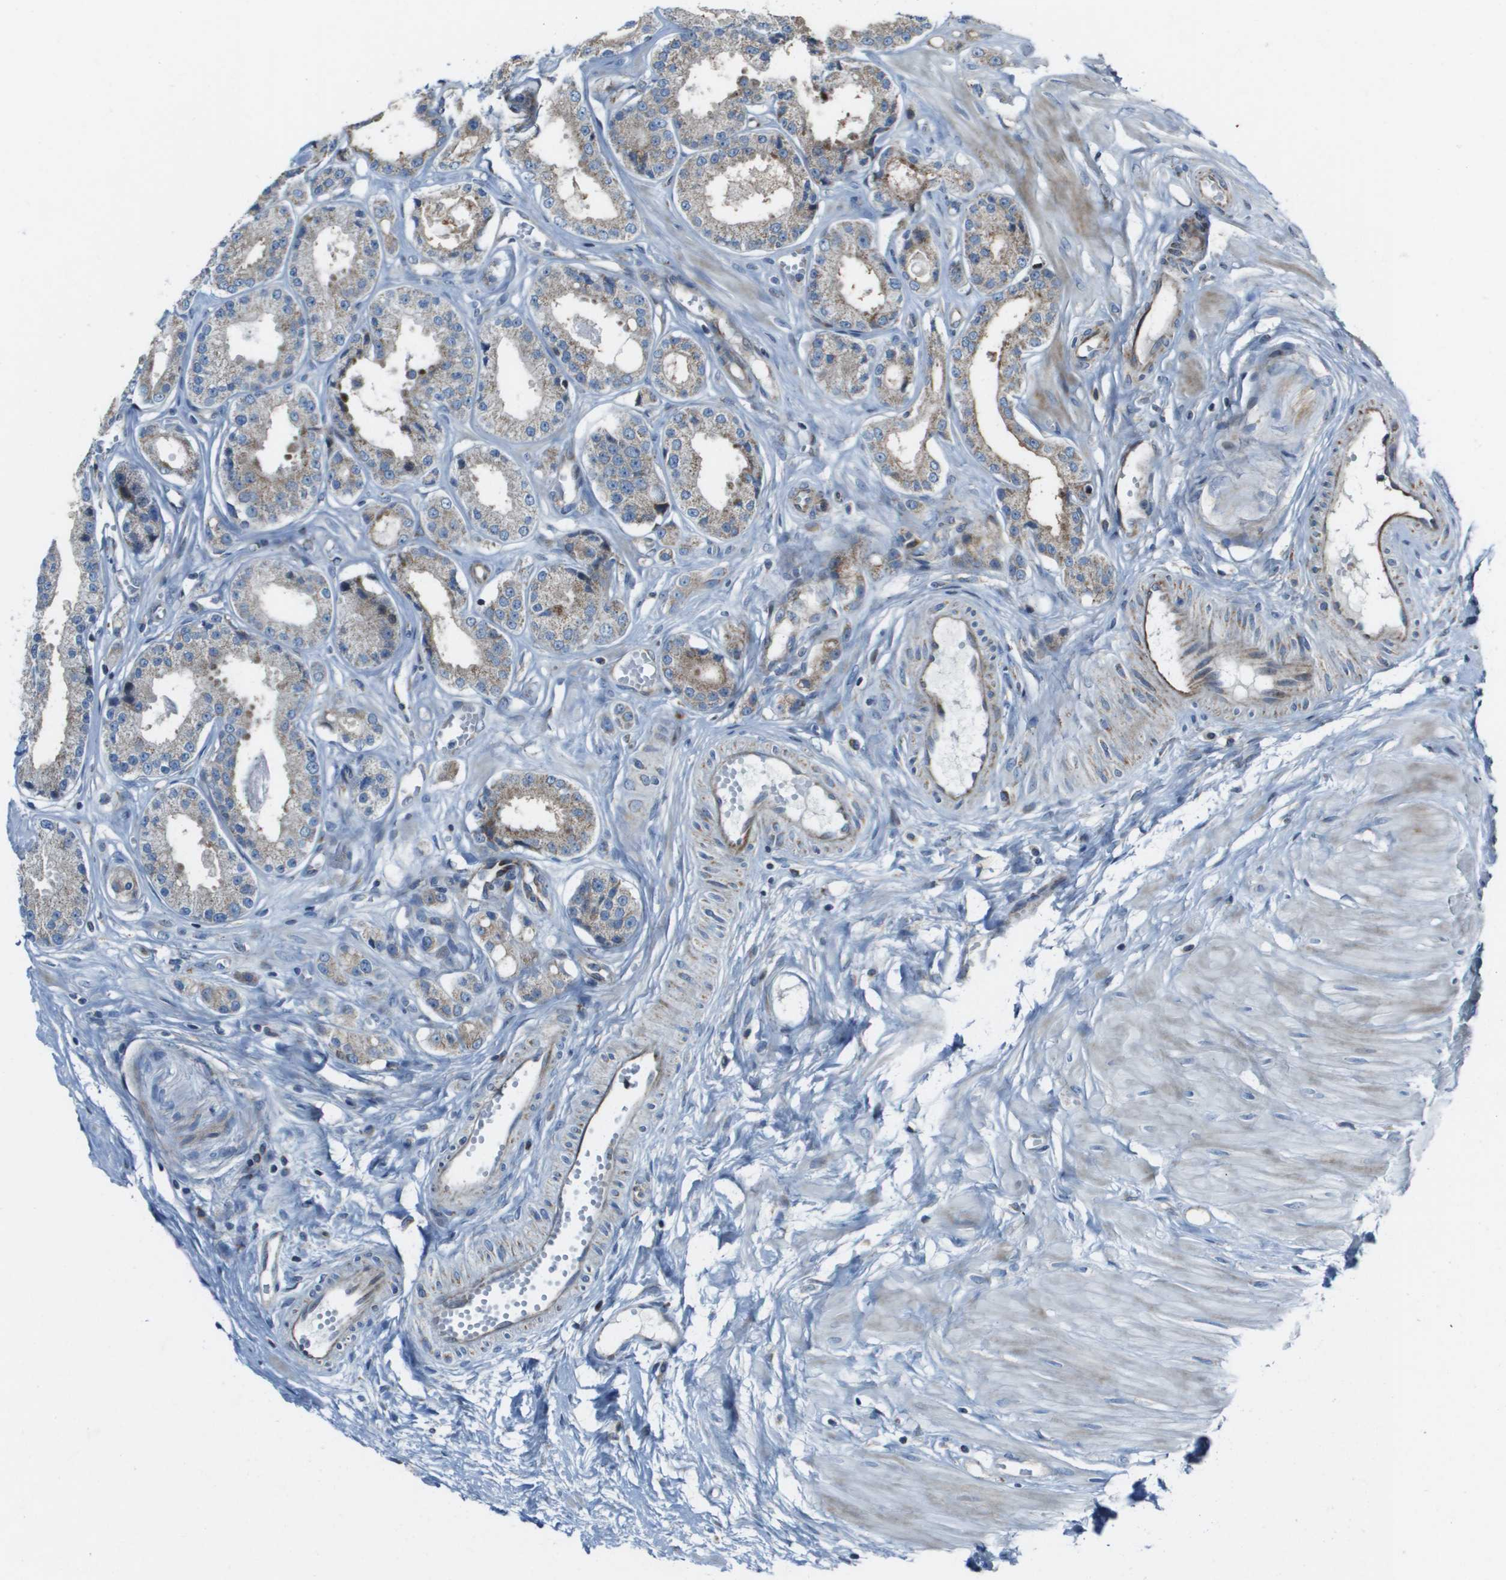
{"staining": {"intensity": "weak", "quantity": "25%-75%", "location": "cytoplasmic/membranous"}, "tissue": "prostate cancer", "cell_type": "Tumor cells", "image_type": "cancer", "snomed": [{"axis": "morphology", "description": "Adenocarcinoma, Low grade"}, {"axis": "topography", "description": "Prostate"}], "caption": "An image of low-grade adenocarcinoma (prostate) stained for a protein shows weak cytoplasmic/membranous brown staining in tumor cells. (Brightfield microscopy of DAB IHC at high magnification).", "gene": "MGAT3", "patient": {"sex": "male", "age": 57}}